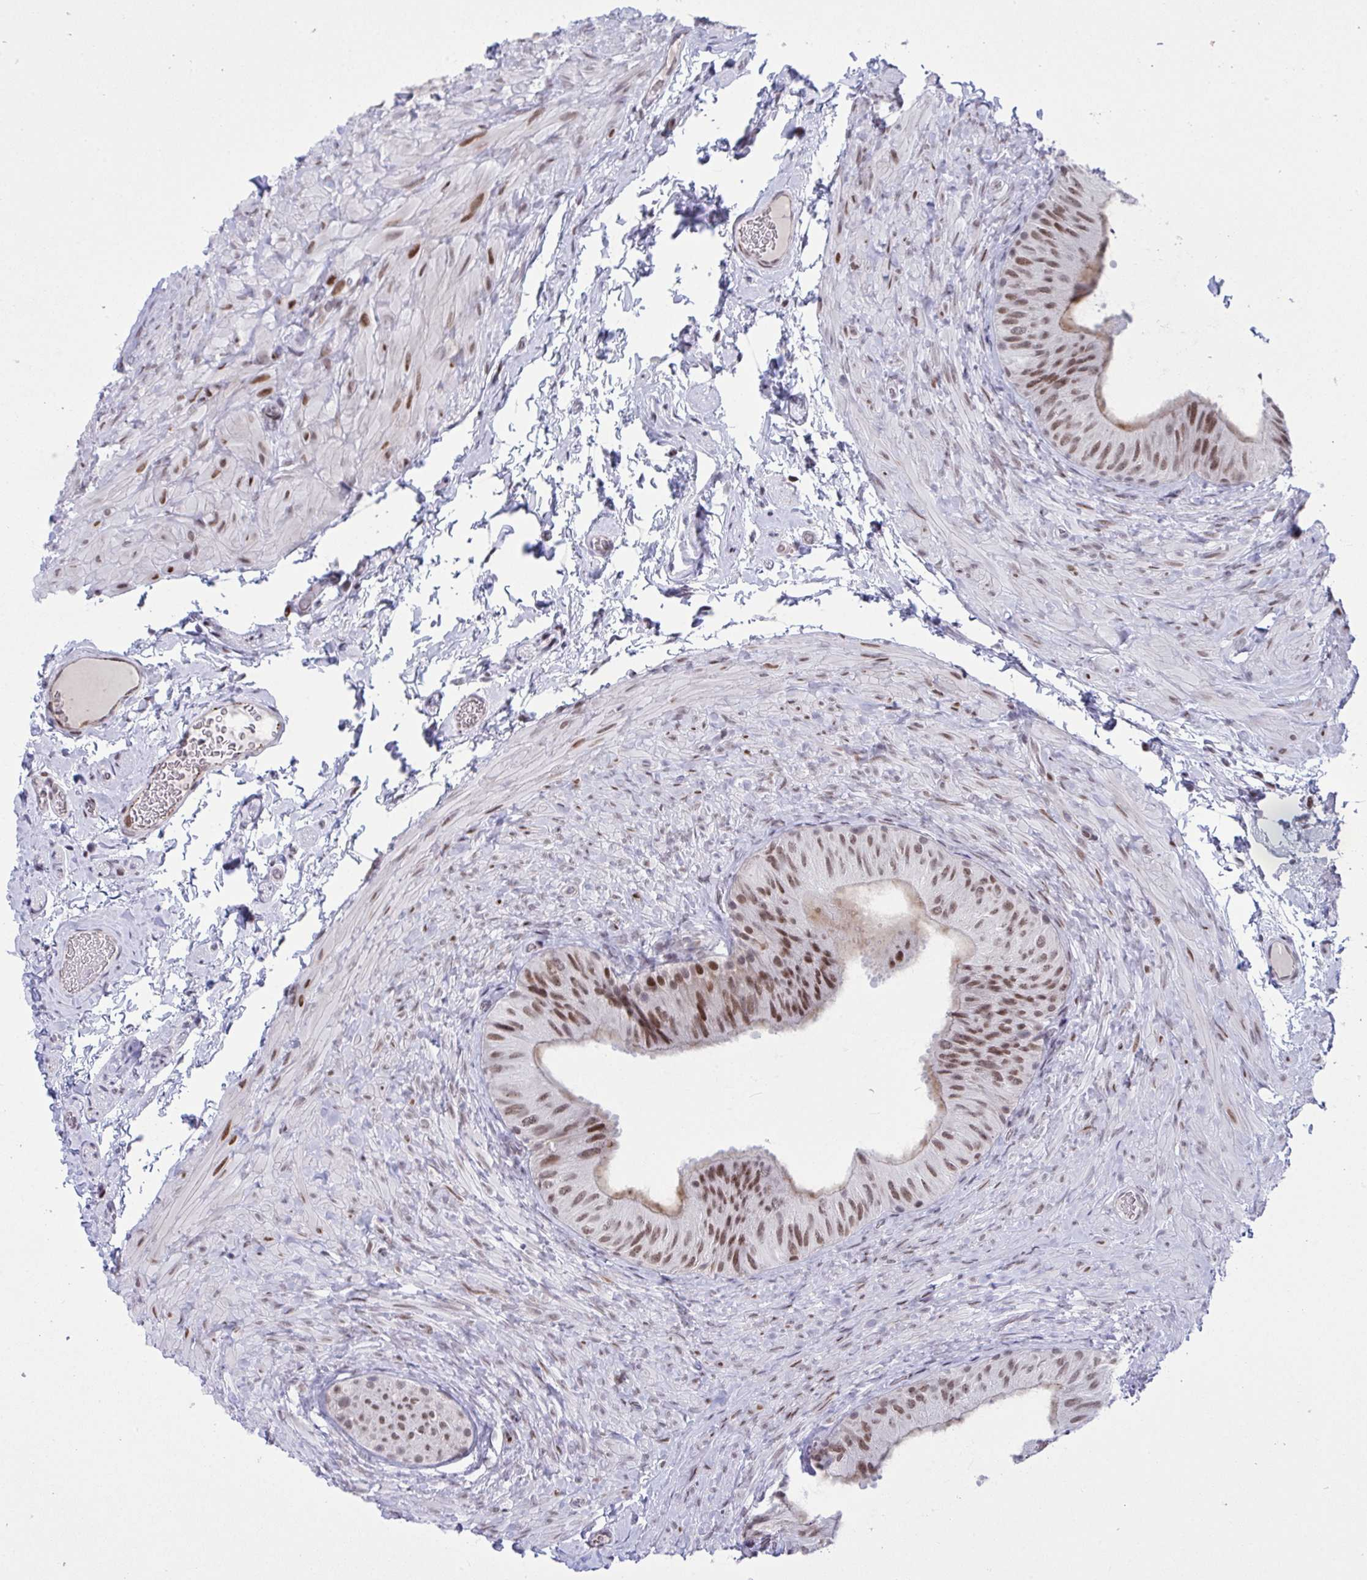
{"staining": {"intensity": "moderate", "quantity": ">75%", "location": "nuclear"}, "tissue": "epididymis", "cell_type": "Glandular cells", "image_type": "normal", "snomed": [{"axis": "morphology", "description": "Normal tissue, NOS"}, {"axis": "topography", "description": "Epididymis, spermatic cord, NOS"}, {"axis": "topography", "description": "Epididymis"}], "caption": "Brown immunohistochemical staining in benign epididymis exhibits moderate nuclear positivity in approximately >75% of glandular cells.", "gene": "ZFHX3", "patient": {"sex": "male", "age": 31}}